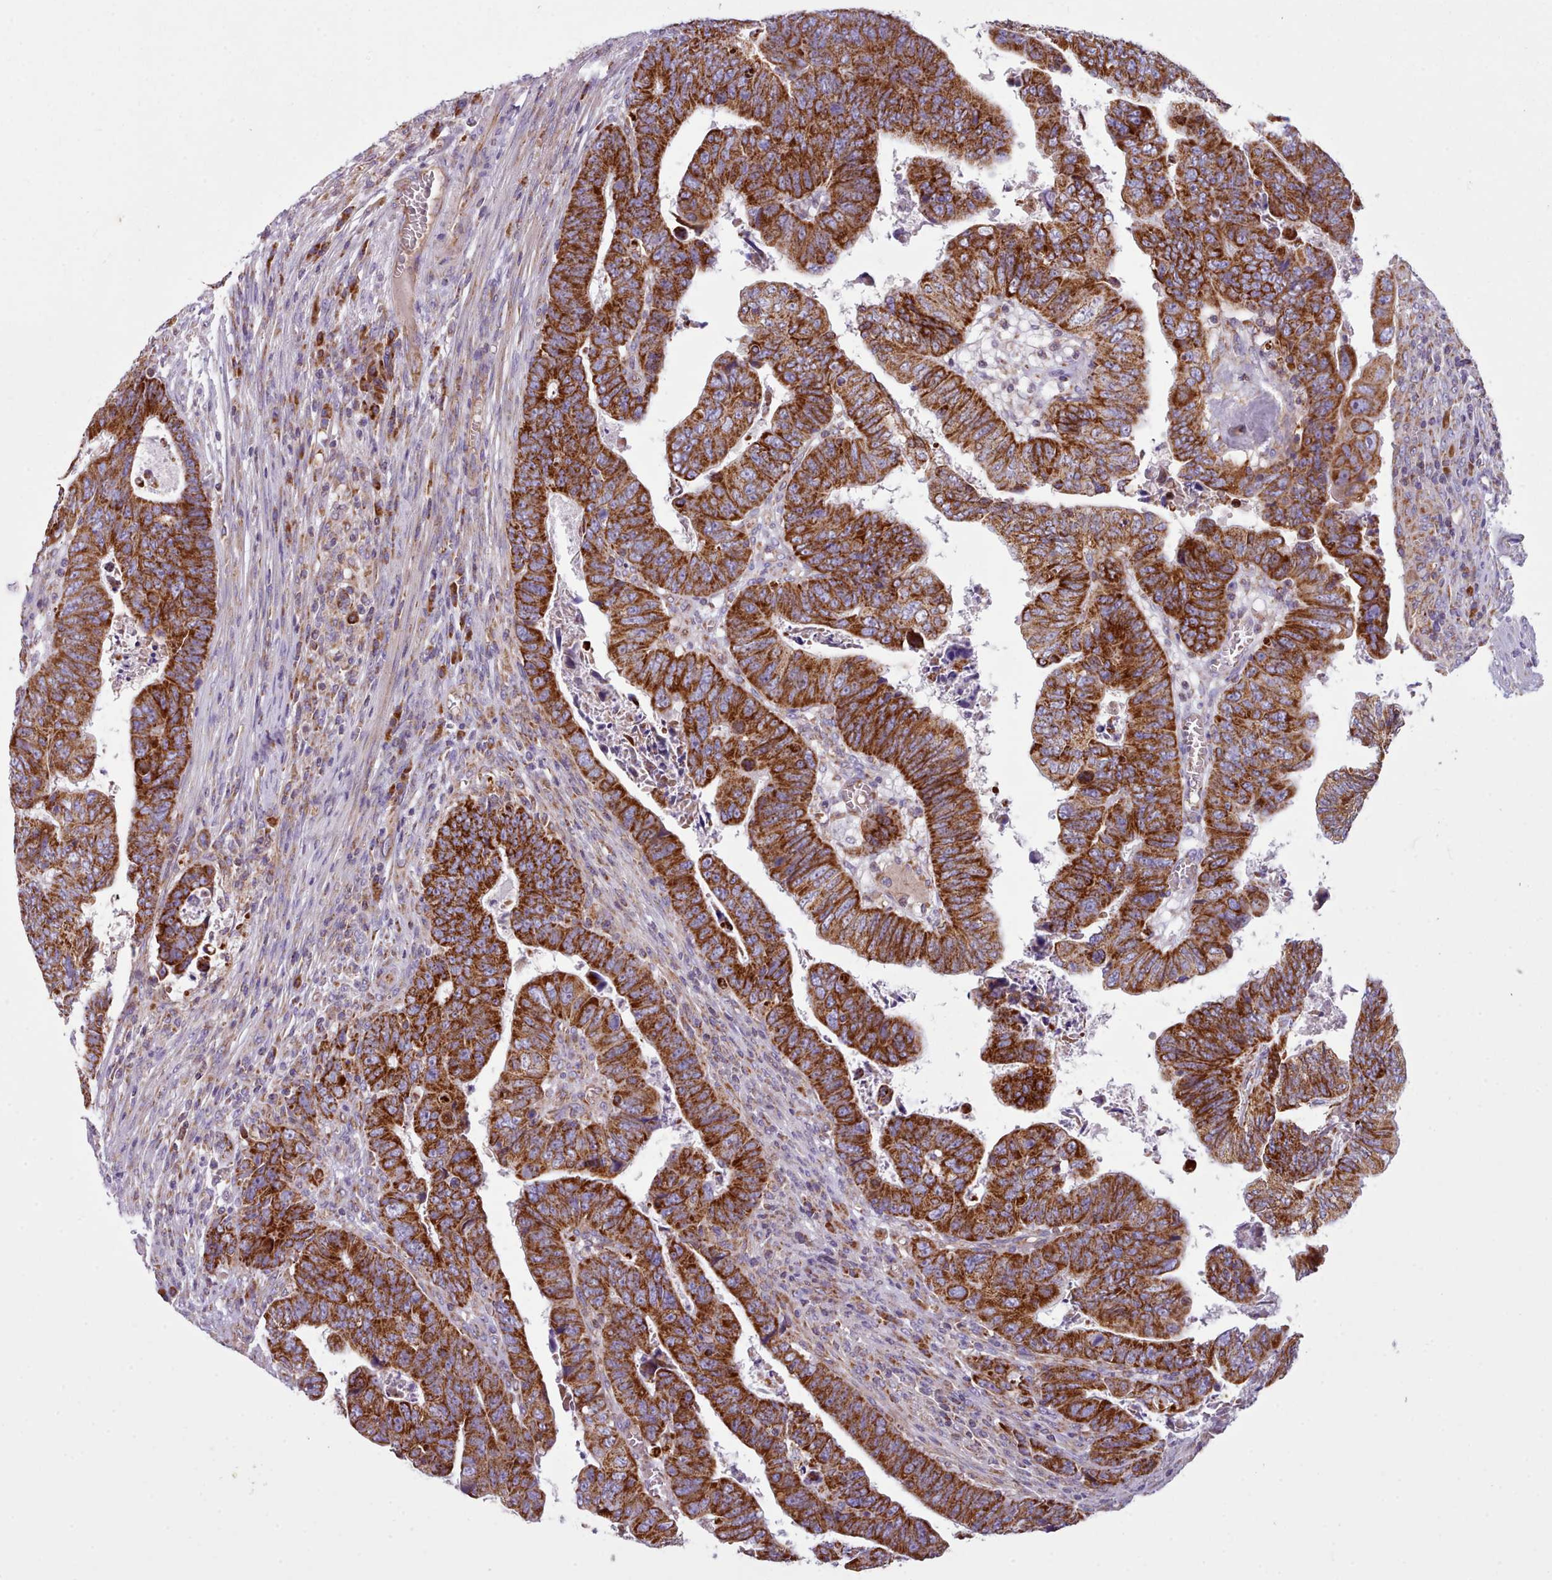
{"staining": {"intensity": "strong", "quantity": ">75%", "location": "cytoplasmic/membranous"}, "tissue": "colorectal cancer", "cell_type": "Tumor cells", "image_type": "cancer", "snomed": [{"axis": "morphology", "description": "Normal tissue, NOS"}, {"axis": "morphology", "description": "Adenocarcinoma, NOS"}, {"axis": "topography", "description": "Rectum"}], "caption": "Adenocarcinoma (colorectal) stained for a protein displays strong cytoplasmic/membranous positivity in tumor cells. (DAB IHC with brightfield microscopy, high magnification).", "gene": "SRP54", "patient": {"sex": "female", "age": 65}}